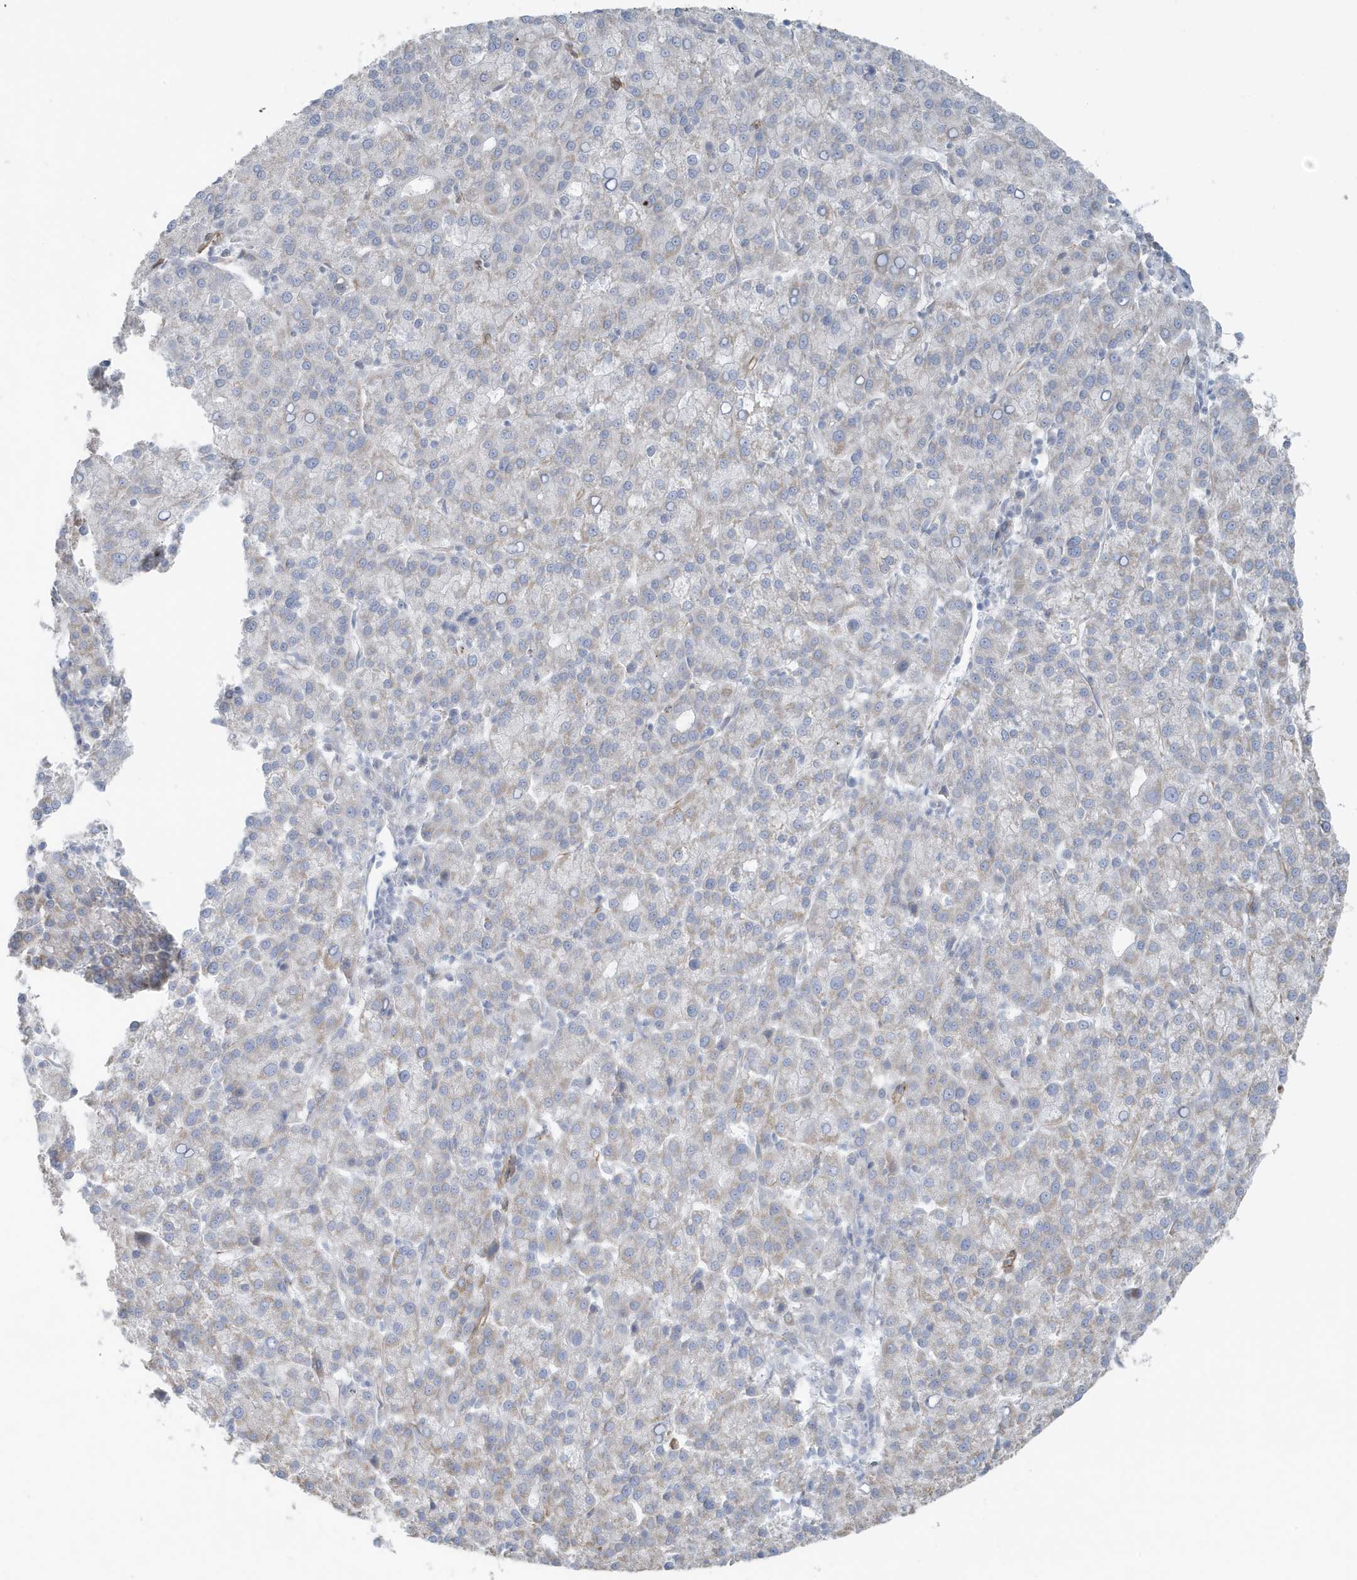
{"staining": {"intensity": "negative", "quantity": "none", "location": "none"}, "tissue": "liver cancer", "cell_type": "Tumor cells", "image_type": "cancer", "snomed": [{"axis": "morphology", "description": "Carcinoma, Hepatocellular, NOS"}, {"axis": "topography", "description": "Liver"}], "caption": "Immunohistochemistry (IHC) image of neoplastic tissue: liver cancer stained with DAB (3,3'-diaminobenzidine) displays no significant protein positivity in tumor cells.", "gene": "CHCHD4", "patient": {"sex": "female", "age": 58}}